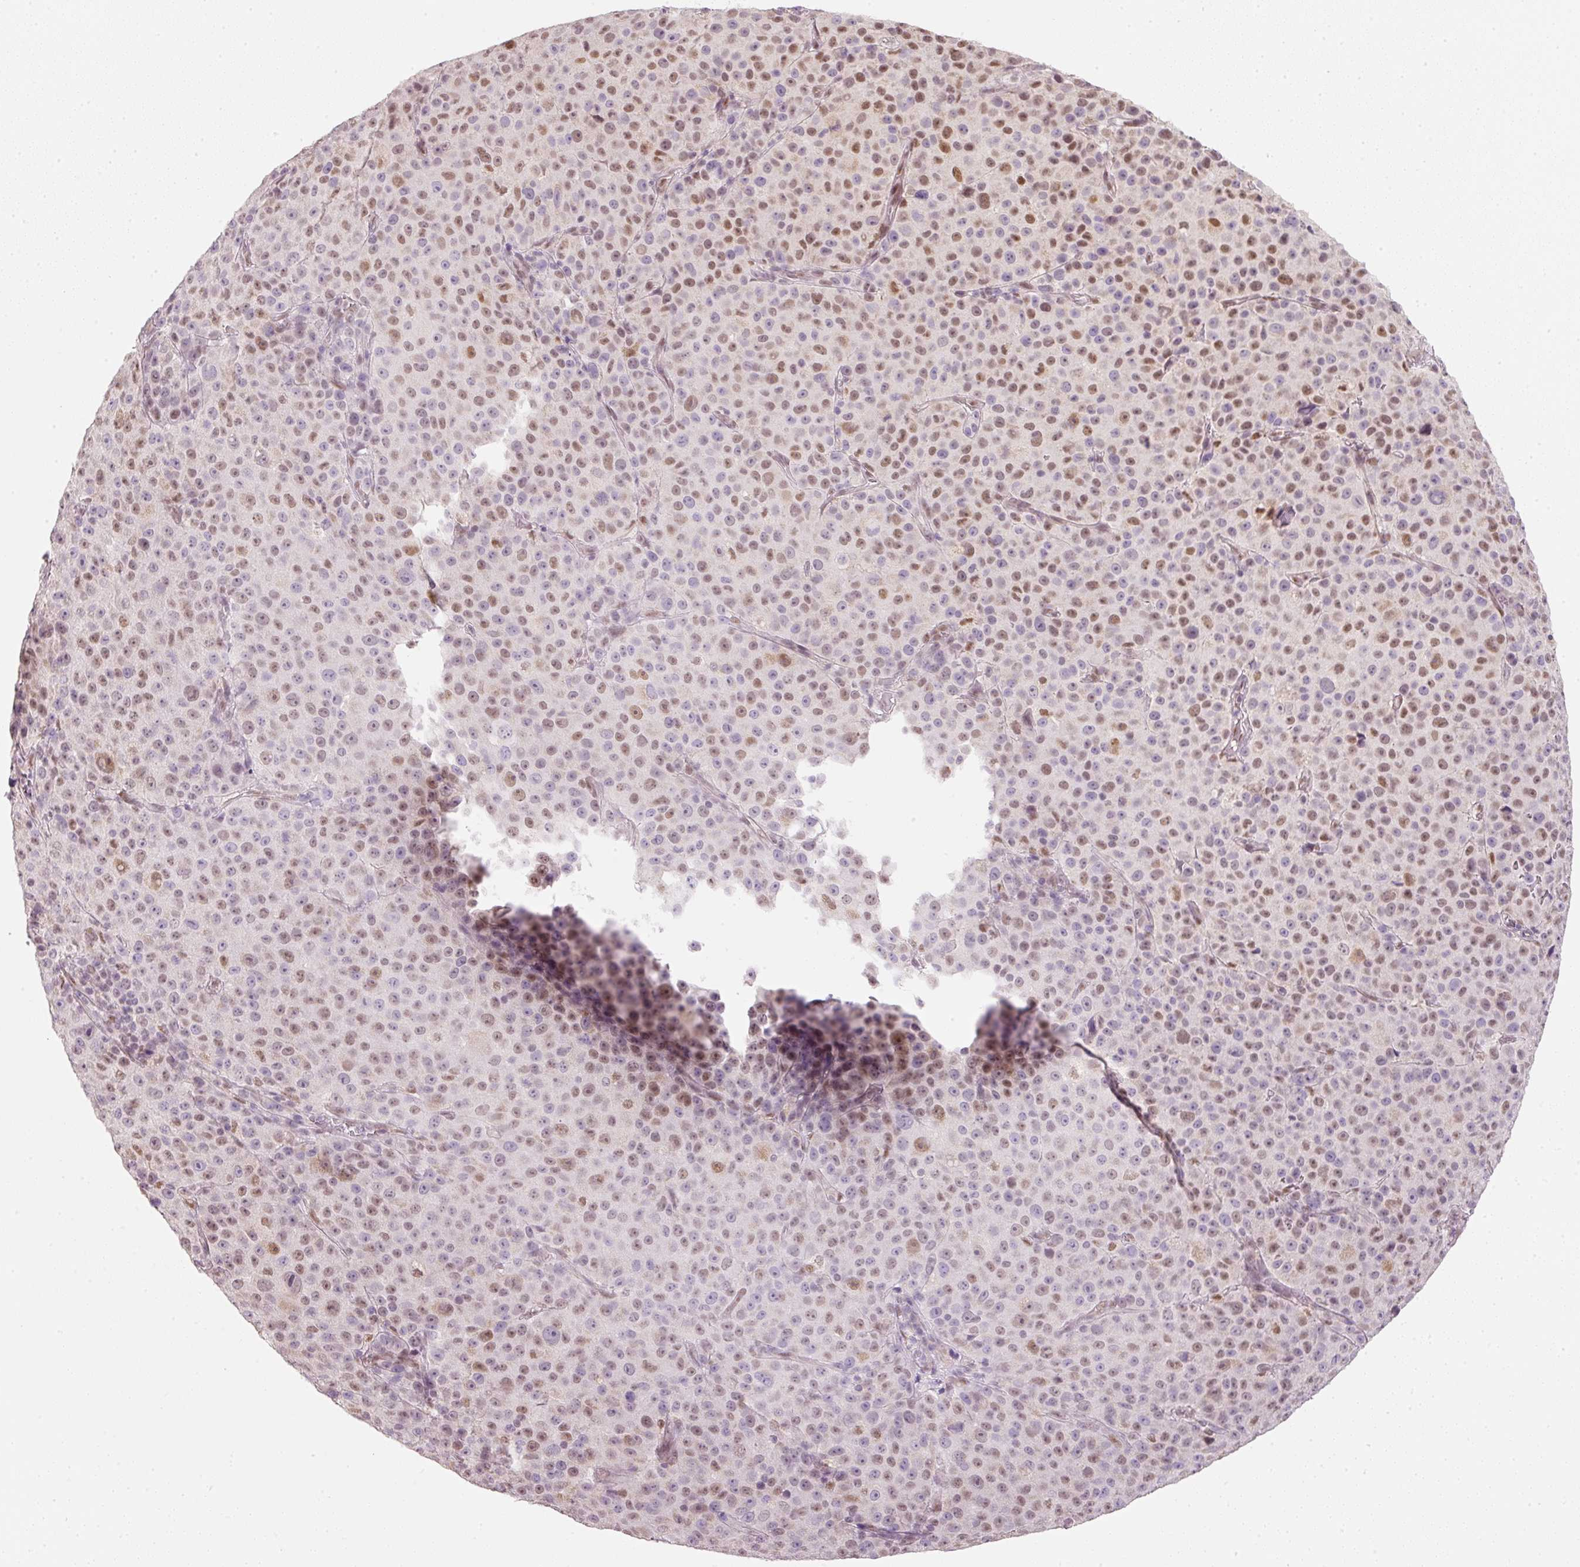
{"staining": {"intensity": "moderate", "quantity": ">75%", "location": "nuclear"}, "tissue": "melanoma", "cell_type": "Tumor cells", "image_type": "cancer", "snomed": [{"axis": "morphology", "description": "Malignant melanoma, Metastatic site"}, {"axis": "topography", "description": "Skin"}, {"axis": "topography", "description": "Lymph node"}], "caption": "IHC of human melanoma displays medium levels of moderate nuclear expression in about >75% of tumor cells. Using DAB (3,3'-diaminobenzidine) (brown) and hematoxylin (blue) stains, captured at high magnification using brightfield microscopy.", "gene": "FSTL3", "patient": {"sex": "male", "age": 66}}